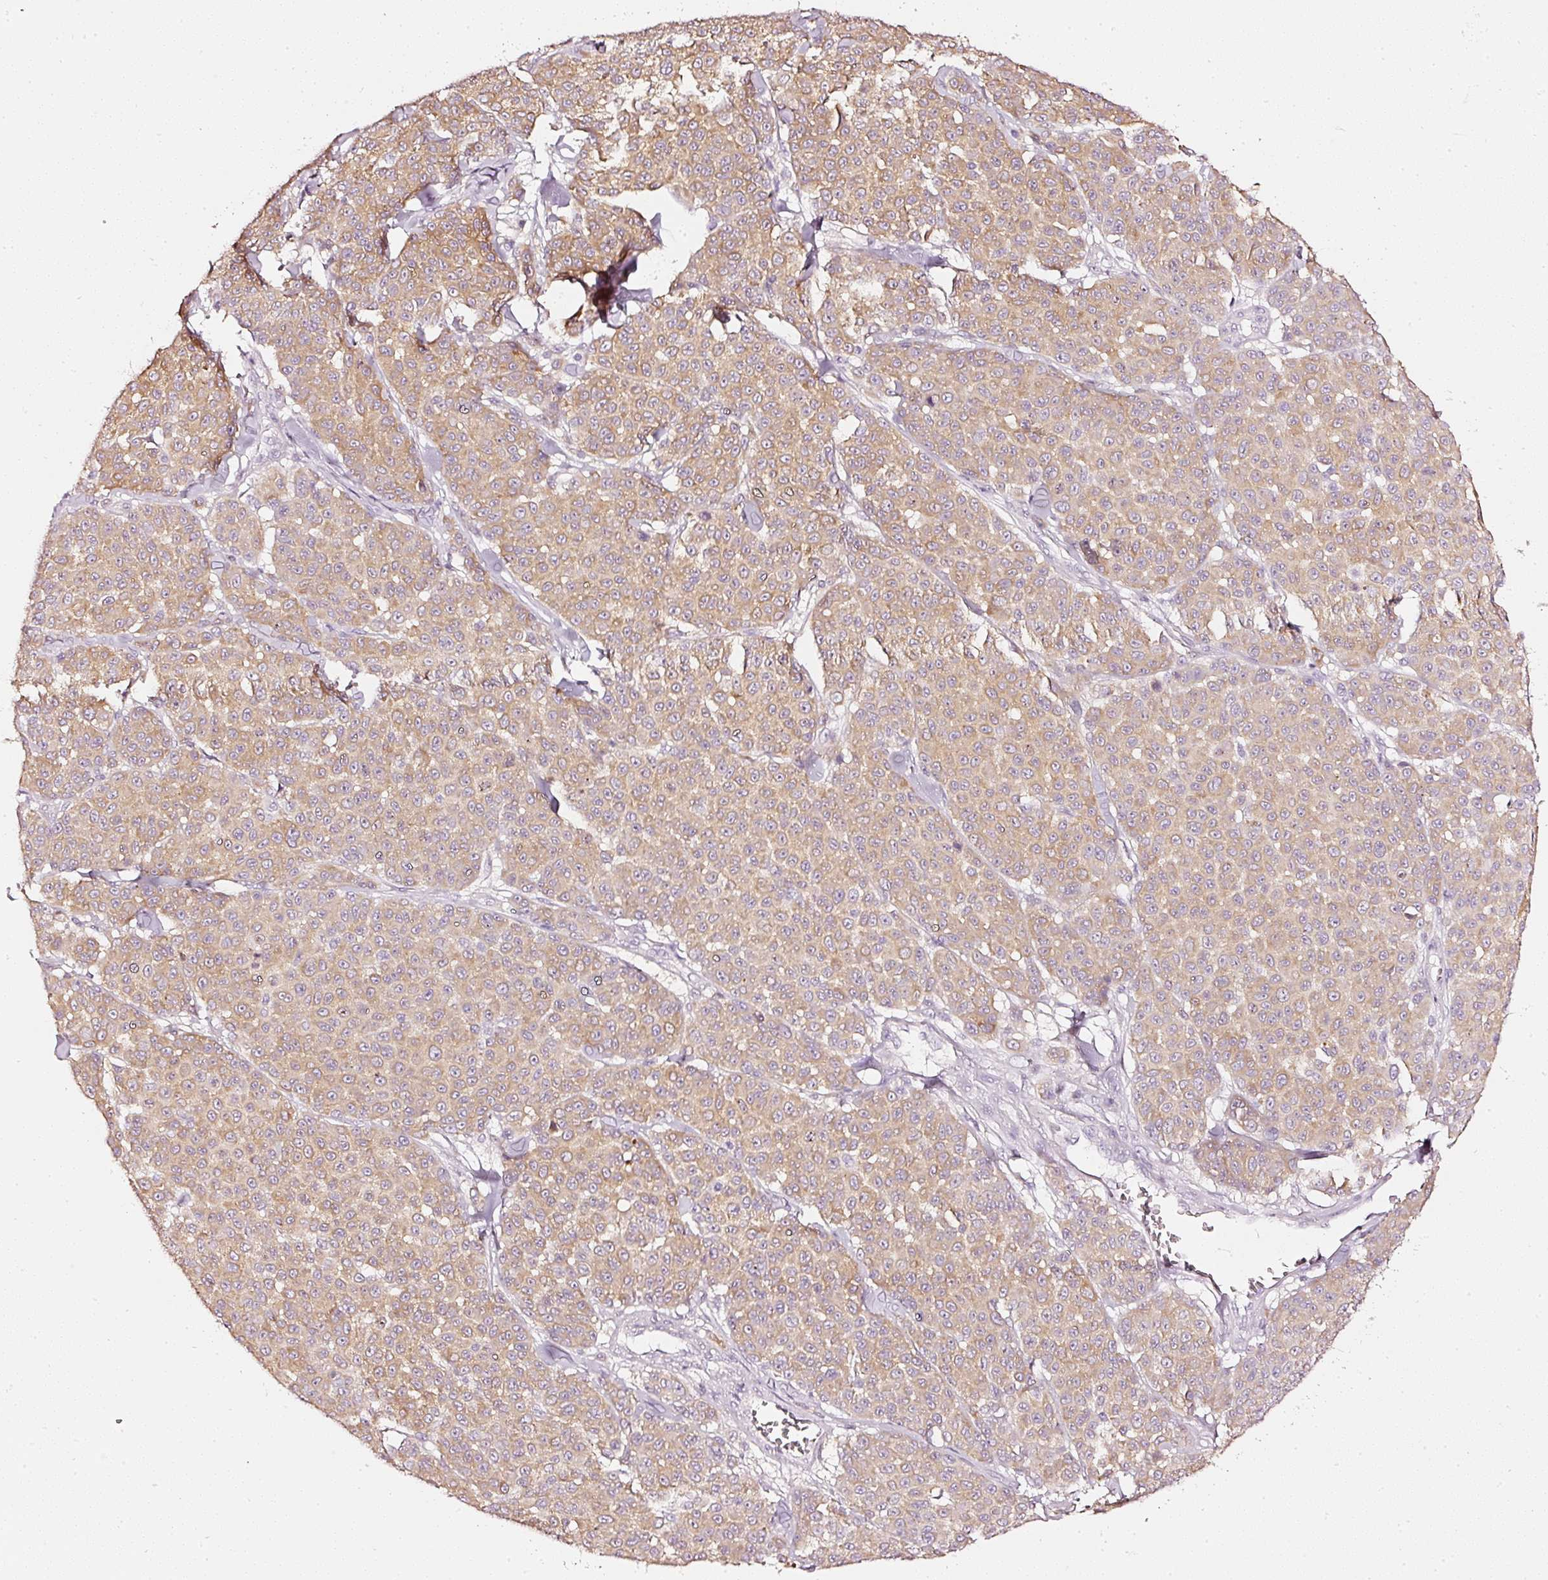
{"staining": {"intensity": "moderate", "quantity": ">75%", "location": "cytoplasmic/membranous"}, "tissue": "melanoma", "cell_type": "Tumor cells", "image_type": "cancer", "snomed": [{"axis": "morphology", "description": "Malignant melanoma, NOS"}, {"axis": "topography", "description": "Skin"}], "caption": "Immunohistochemistry (IHC) of malignant melanoma reveals medium levels of moderate cytoplasmic/membranous positivity in about >75% of tumor cells.", "gene": "CNP", "patient": {"sex": "male", "age": 46}}